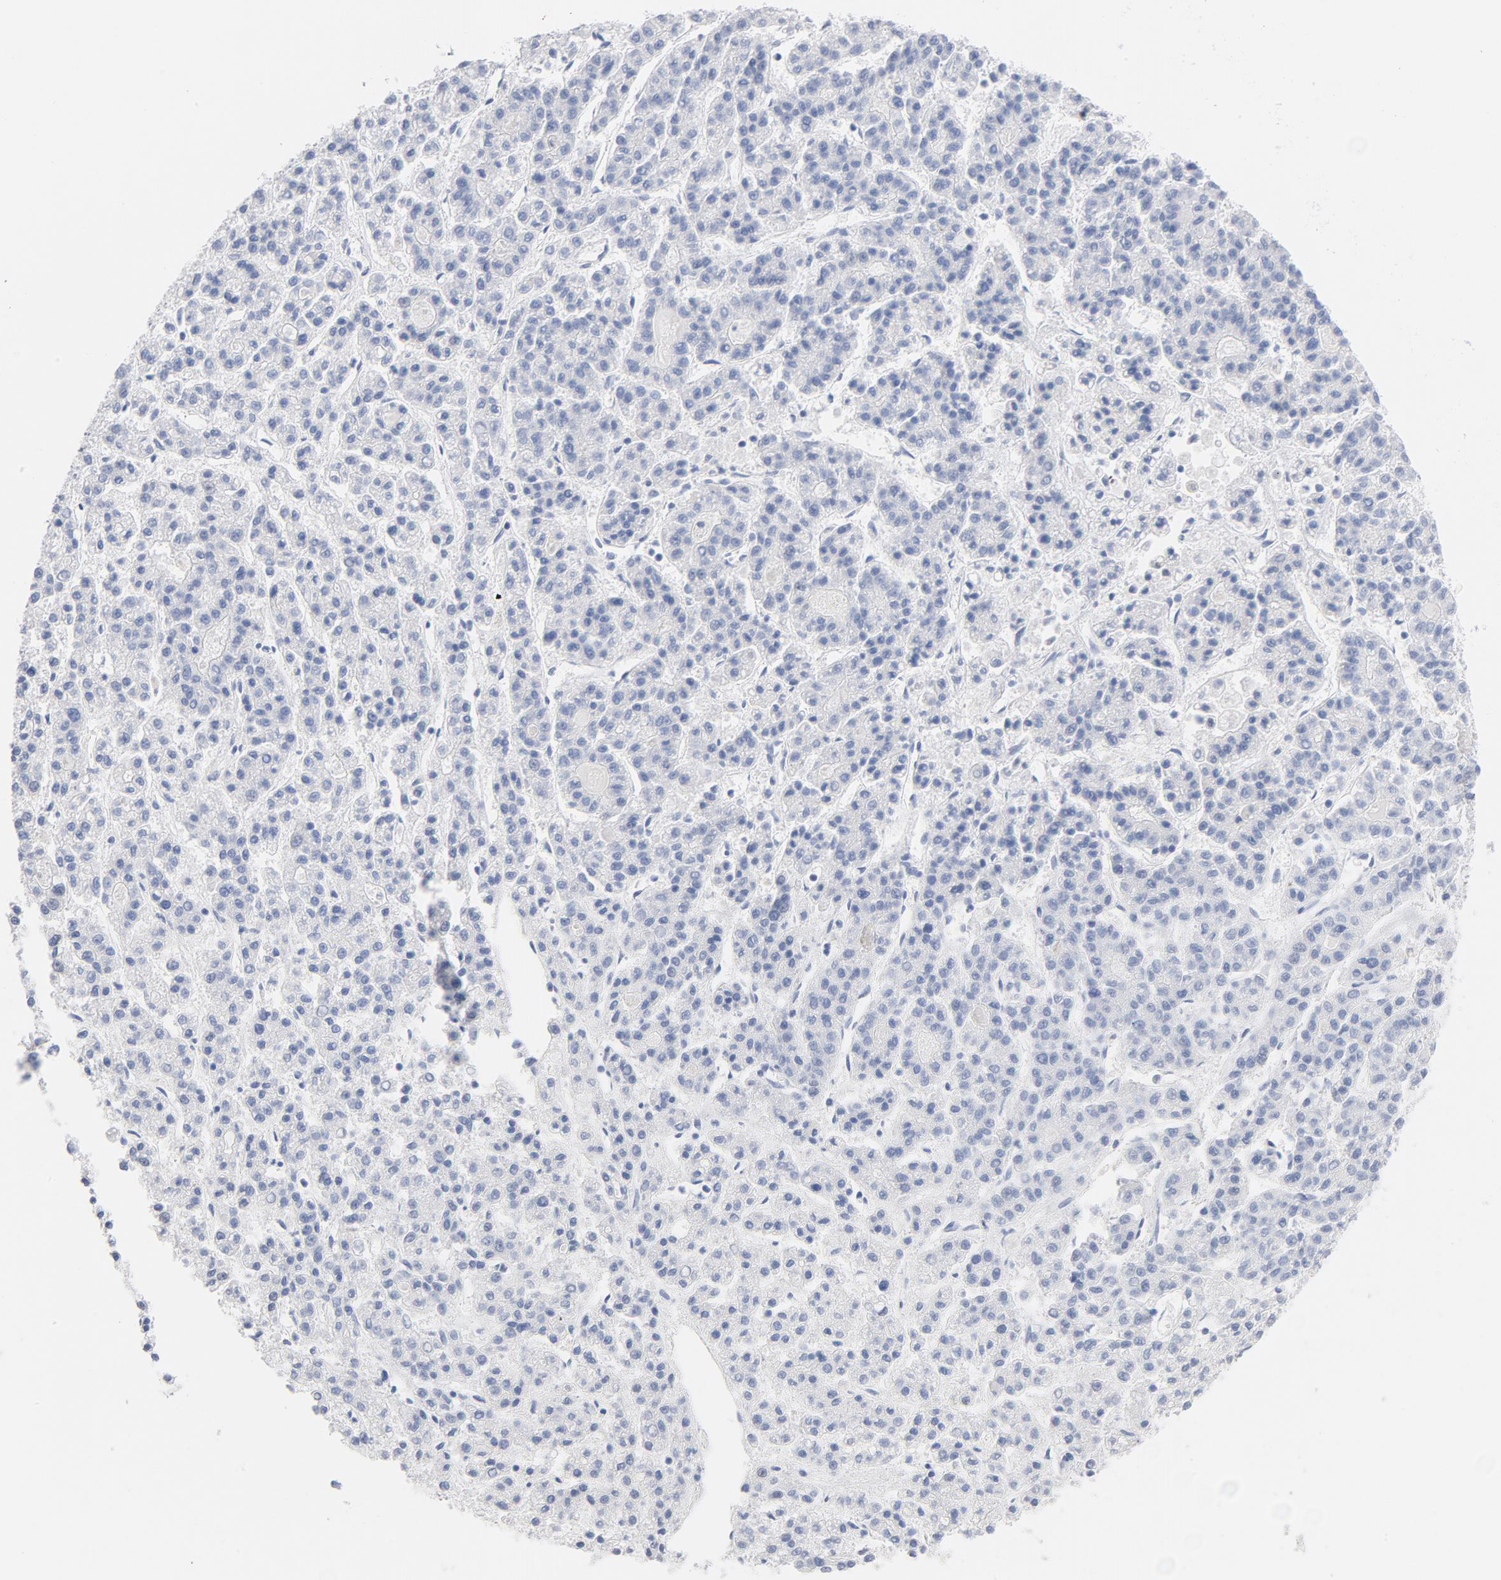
{"staining": {"intensity": "negative", "quantity": "none", "location": "none"}, "tissue": "liver cancer", "cell_type": "Tumor cells", "image_type": "cancer", "snomed": [{"axis": "morphology", "description": "Carcinoma, Hepatocellular, NOS"}, {"axis": "topography", "description": "Liver"}], "caption": "Immunohistochemistry of liver hepatocellular carcinoma exhibits no positivity in tumor cells.", "gene": "CDKN1B", "patient": {"sex": "male", "age": 70}}